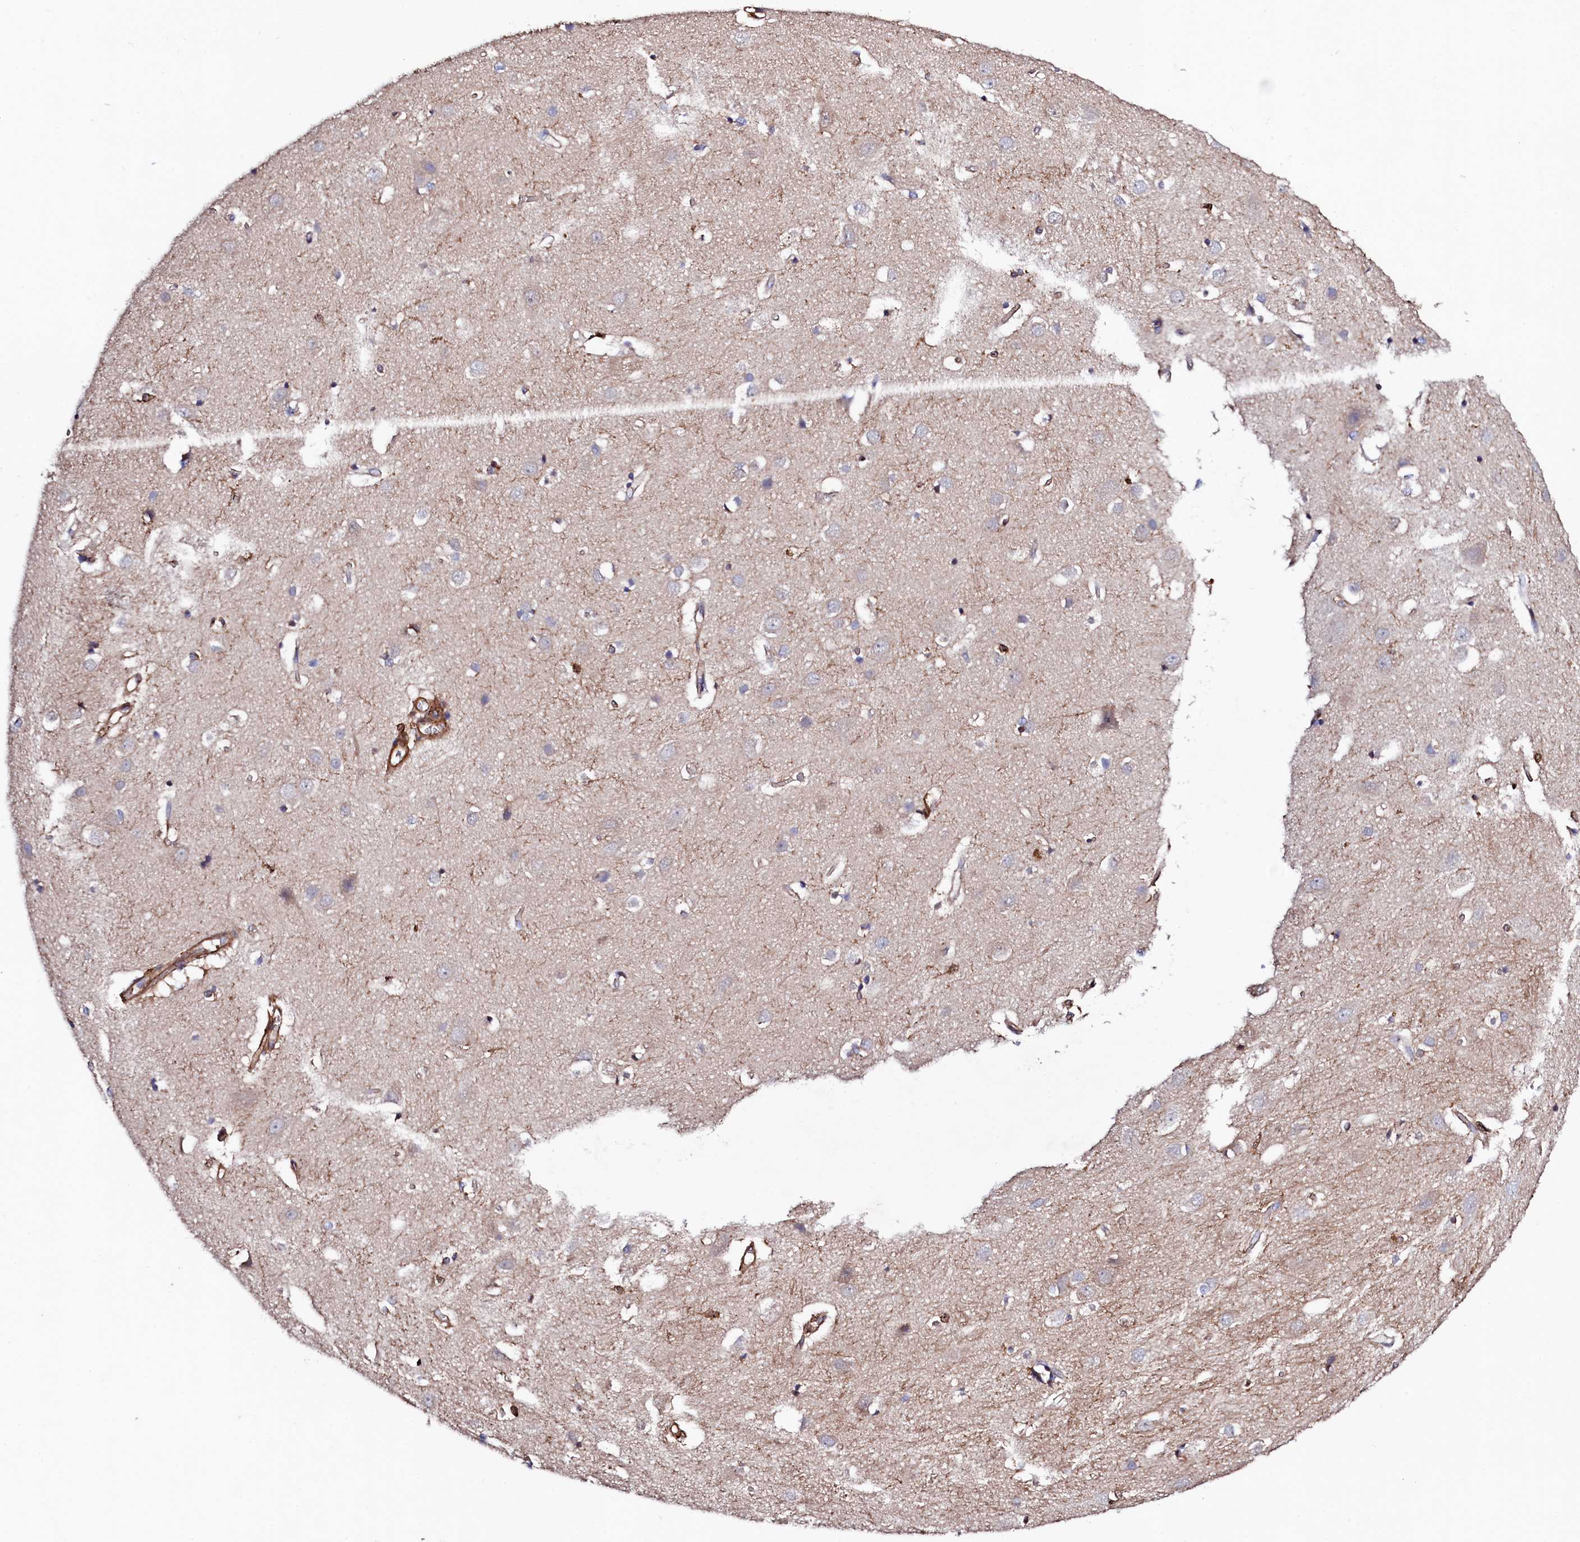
{"staining": {"intensity": "moderate", "quantity": "25%-75%", "location": "cytoplasmic/membranous"}, "tissue": "cerebral cortex", "cell_type": "Endothelial cells", "image_type": "normal", "snomed": [{"axis": "morphology", "description": "Normal tissue, NOS"}, {"axis": "topography", "description": "Cerebral cortex"}], "caption": "Cerebral cortex stained for a protein shows moderate cytoplasmic/membranous positivity in endothelial cells. (DAB IHC, brown staining for protein, blue staining for nuclei).", "gene": "STAMBPL1", "patient": {"sex": "male", "age": 54}}